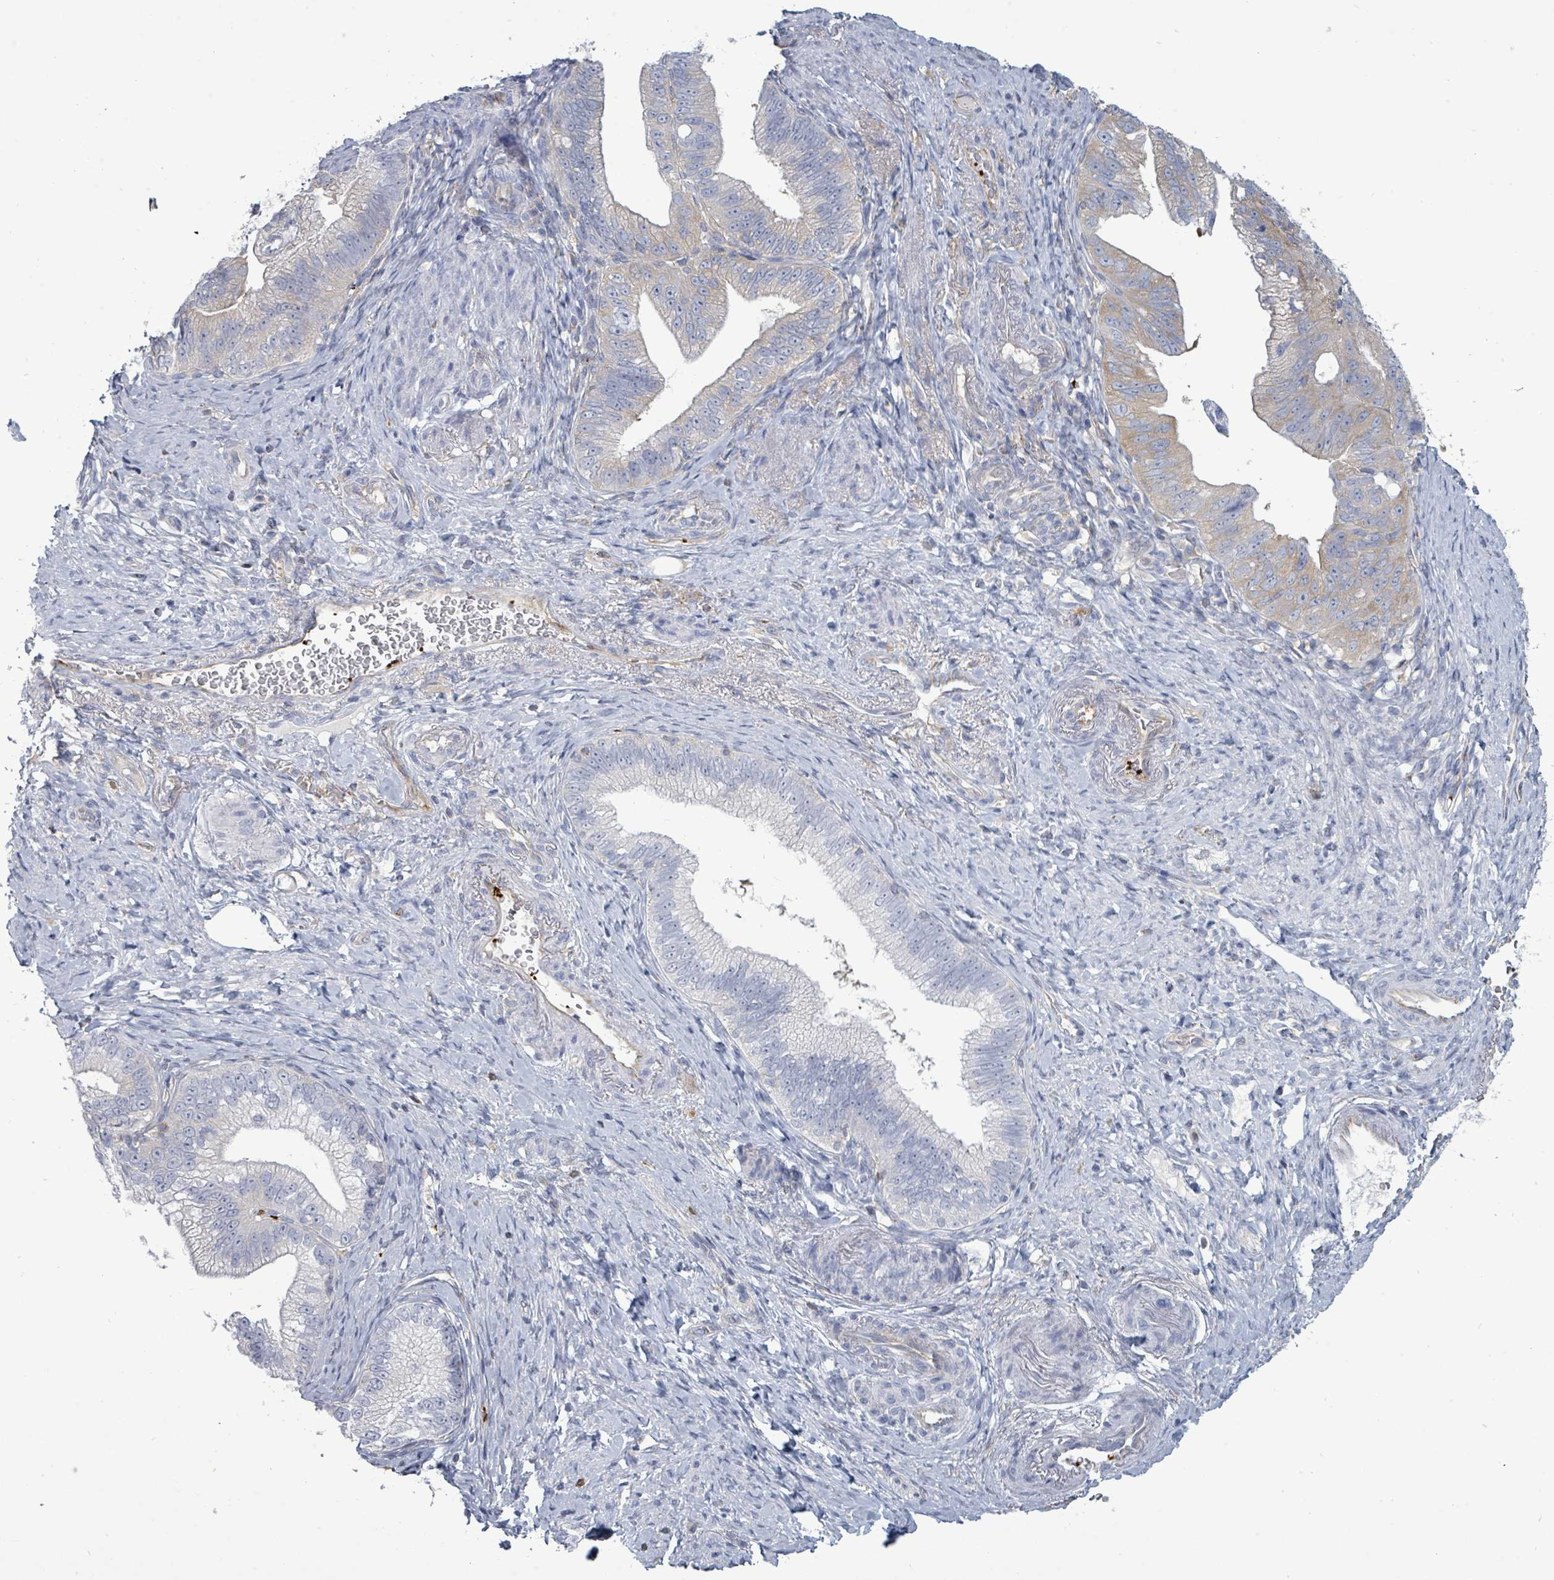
{"staining": {"intensity": "weak", "quantity": "<25%", "location": "cytoplasmic/membranous"}, "tissue": "pancreatic cancer", "cell_type": "Tumor cells", "image_type": "cancer", "snomed": [{"axis": "morphology", "description": "Adenocarcinoma, NOS"}, {"axis": "topography", "description": "Pancreas"}], "caption": "Pancreatic cancer (adenocarcinoma) stained for a protein using IHC demonstrates no staining tumor cells.", "gene": "NDST2", "patient": {"sex": "male", "age": 70}}